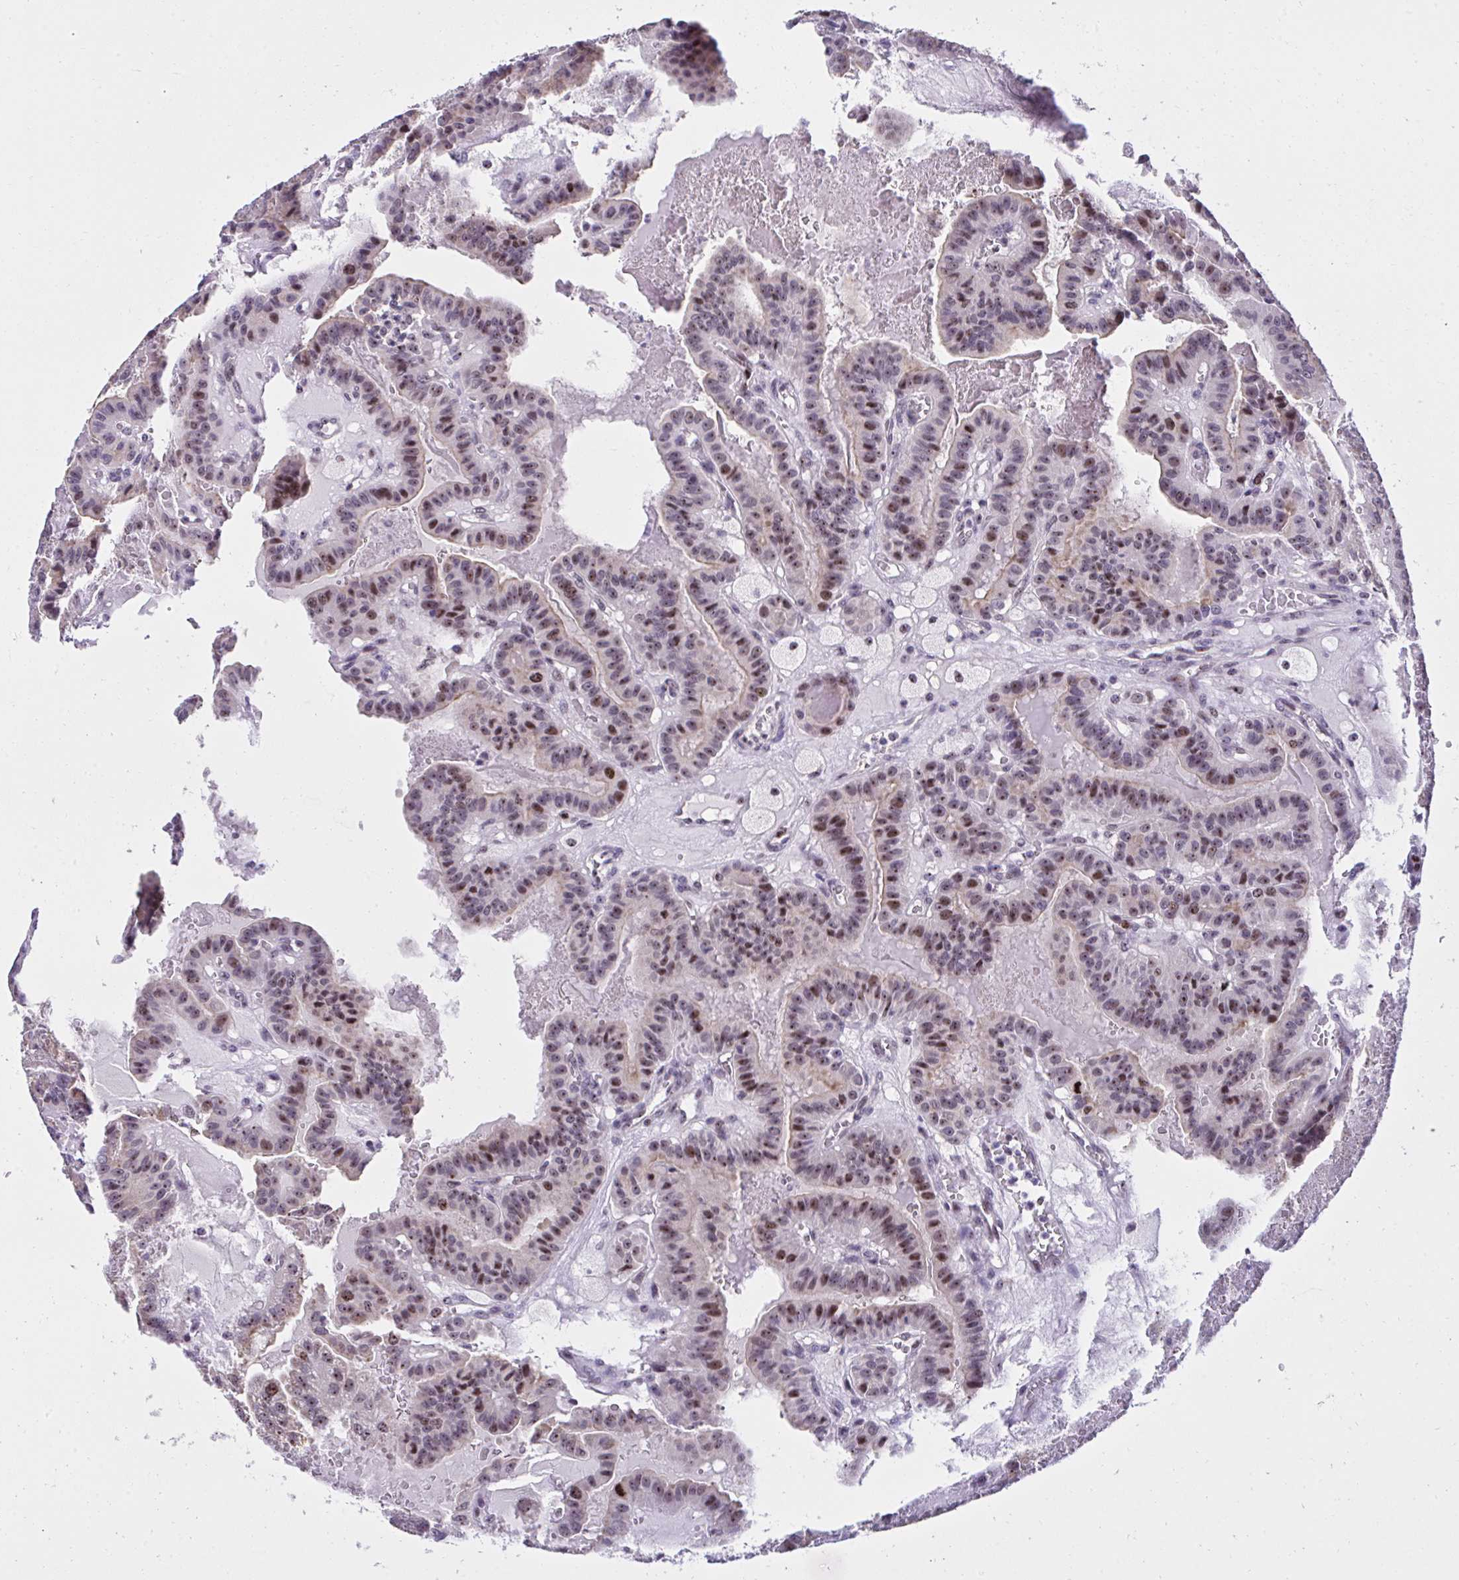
{"staining": {"intensity": "moderate", "quantity": ">75%", "location": "nuclear"}, "tissue": "thyroid cancer", "cell_type": "Tumor cells", "image_type": "cancer", "snomed": [{"axis": "morphology", "description": "Papillary adenocarcinoma, NOS"}, {"axis": "topography", "description": "Thyroid gland"}], "caption": "A histopathology image showing moderate nuclear expression in approximately >75% of tumor cells in thyroid cancer, as visualized by brown immunohistochemical staining.", "gene": "CEP72", "patient": {"sex": "male", "age": 87}}